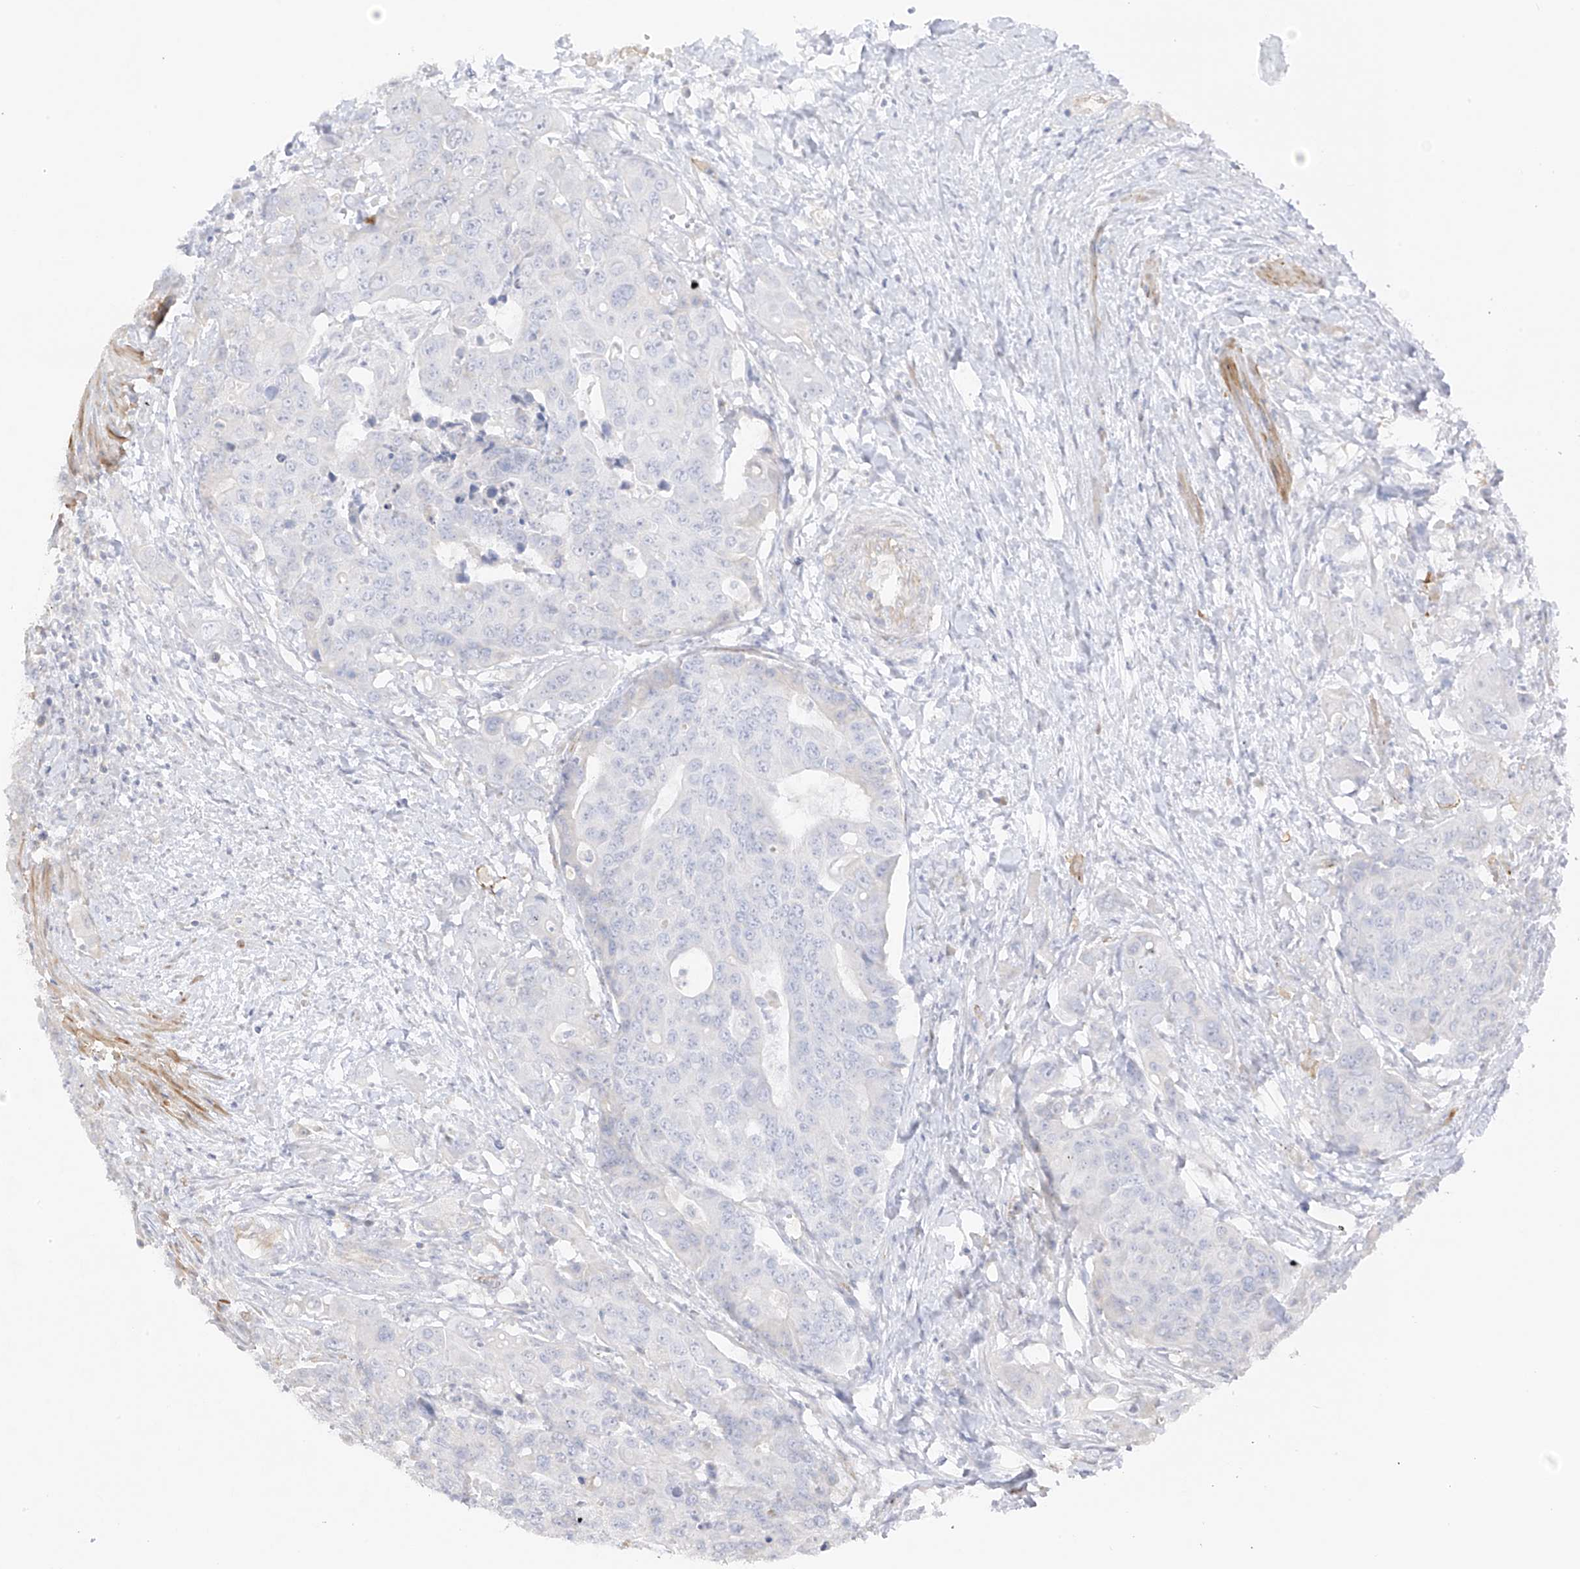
{"staining": {"intensity": "negative", "quantity": "none", "location": "none"}, "tissue": "colorectal cancer", "cell_type": "Tumor cells", "image_type": "cancer", "snomed": [{"axis": "morphology", "description": "Adenocarcinoma, NOS"}, {"axis": "topography", "description": "Colon"}], "caption": "IHC histopathology image of neoplastic tissue: human colorectal adenocarcinoma stained with DAB exhibits no significant protein positivity in tumor cells.", "gene": "C11orf87", "patient": {"sex": "male", "age": 77}}